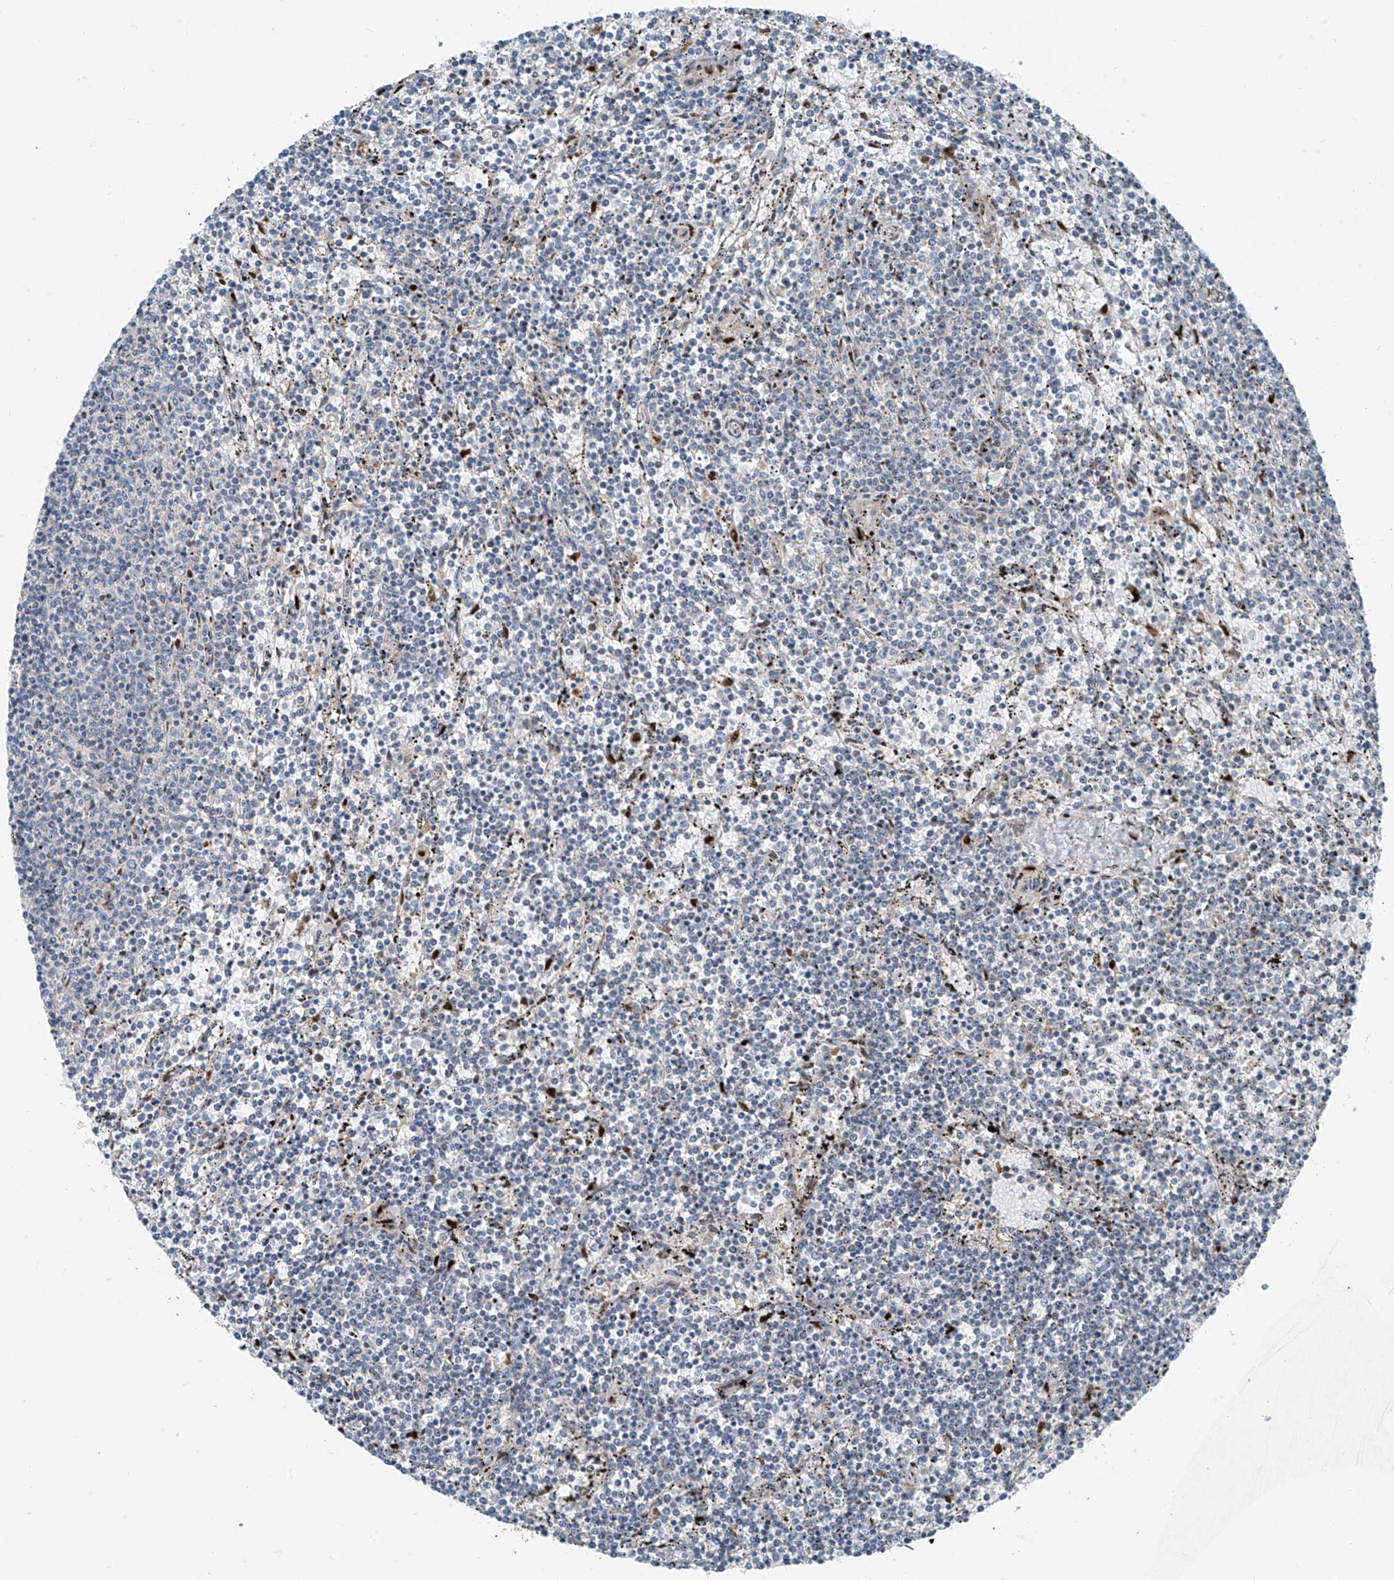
{"staining": {"intensity": "negative", "quantity": "none", "location": "none"}, "tissue": "lymphoma", "cell_type": "Tumor cells", "image_type": "cancer", "snomed": [{"axis": "morphology", "description": "Malignant lymphoma, non-Hodgkin's type, Low grade"}, {"axis": "topography", "description": "Spleen"}], "caption": "A histopathology image of malignant lymphoma, non-Hodgkin's type (low-grade) stained for a protein displays no brown staining in tumor cells.", "gene": "PPCS", "patient": {"sex": "female", "age": 50}}